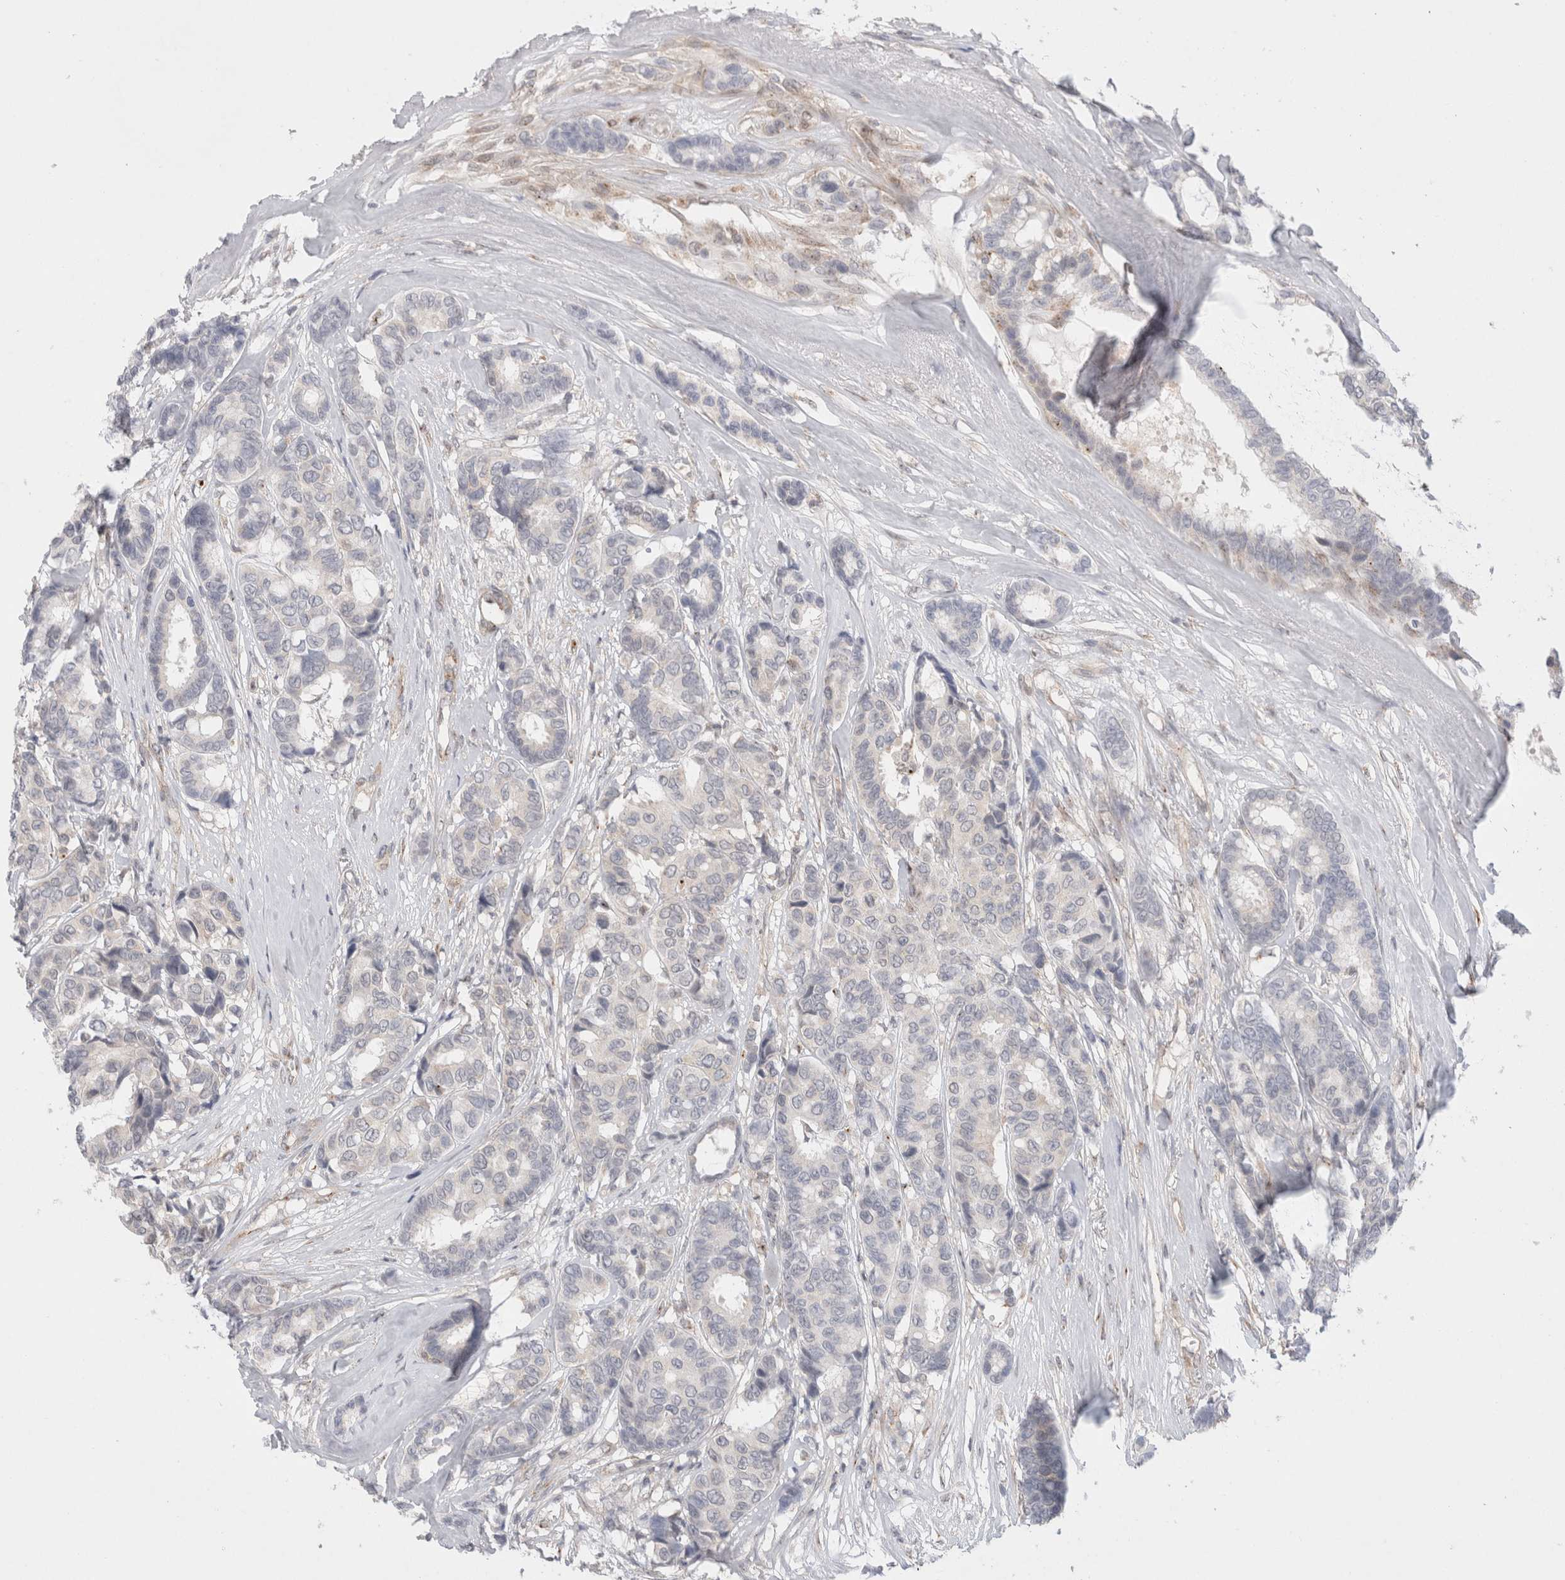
{"staining": {"intensity": "negative", "quantity": "none", "location": "none"}, "tissue": "breast cancer", "cell_type": "Tumor cells", "image_type": "cancer", "snomed": [{"axis": "morphology", "description": "Duct carcinoma"}, {"axis": "topography", "description": "Breast"}], "caption": "The histopathology image demonstrates no staining of tumor cells in breast cancer (invasive ductal carcinoma).", "gene": "BICD2", "patient": {"sex": "female", "age": 87}}